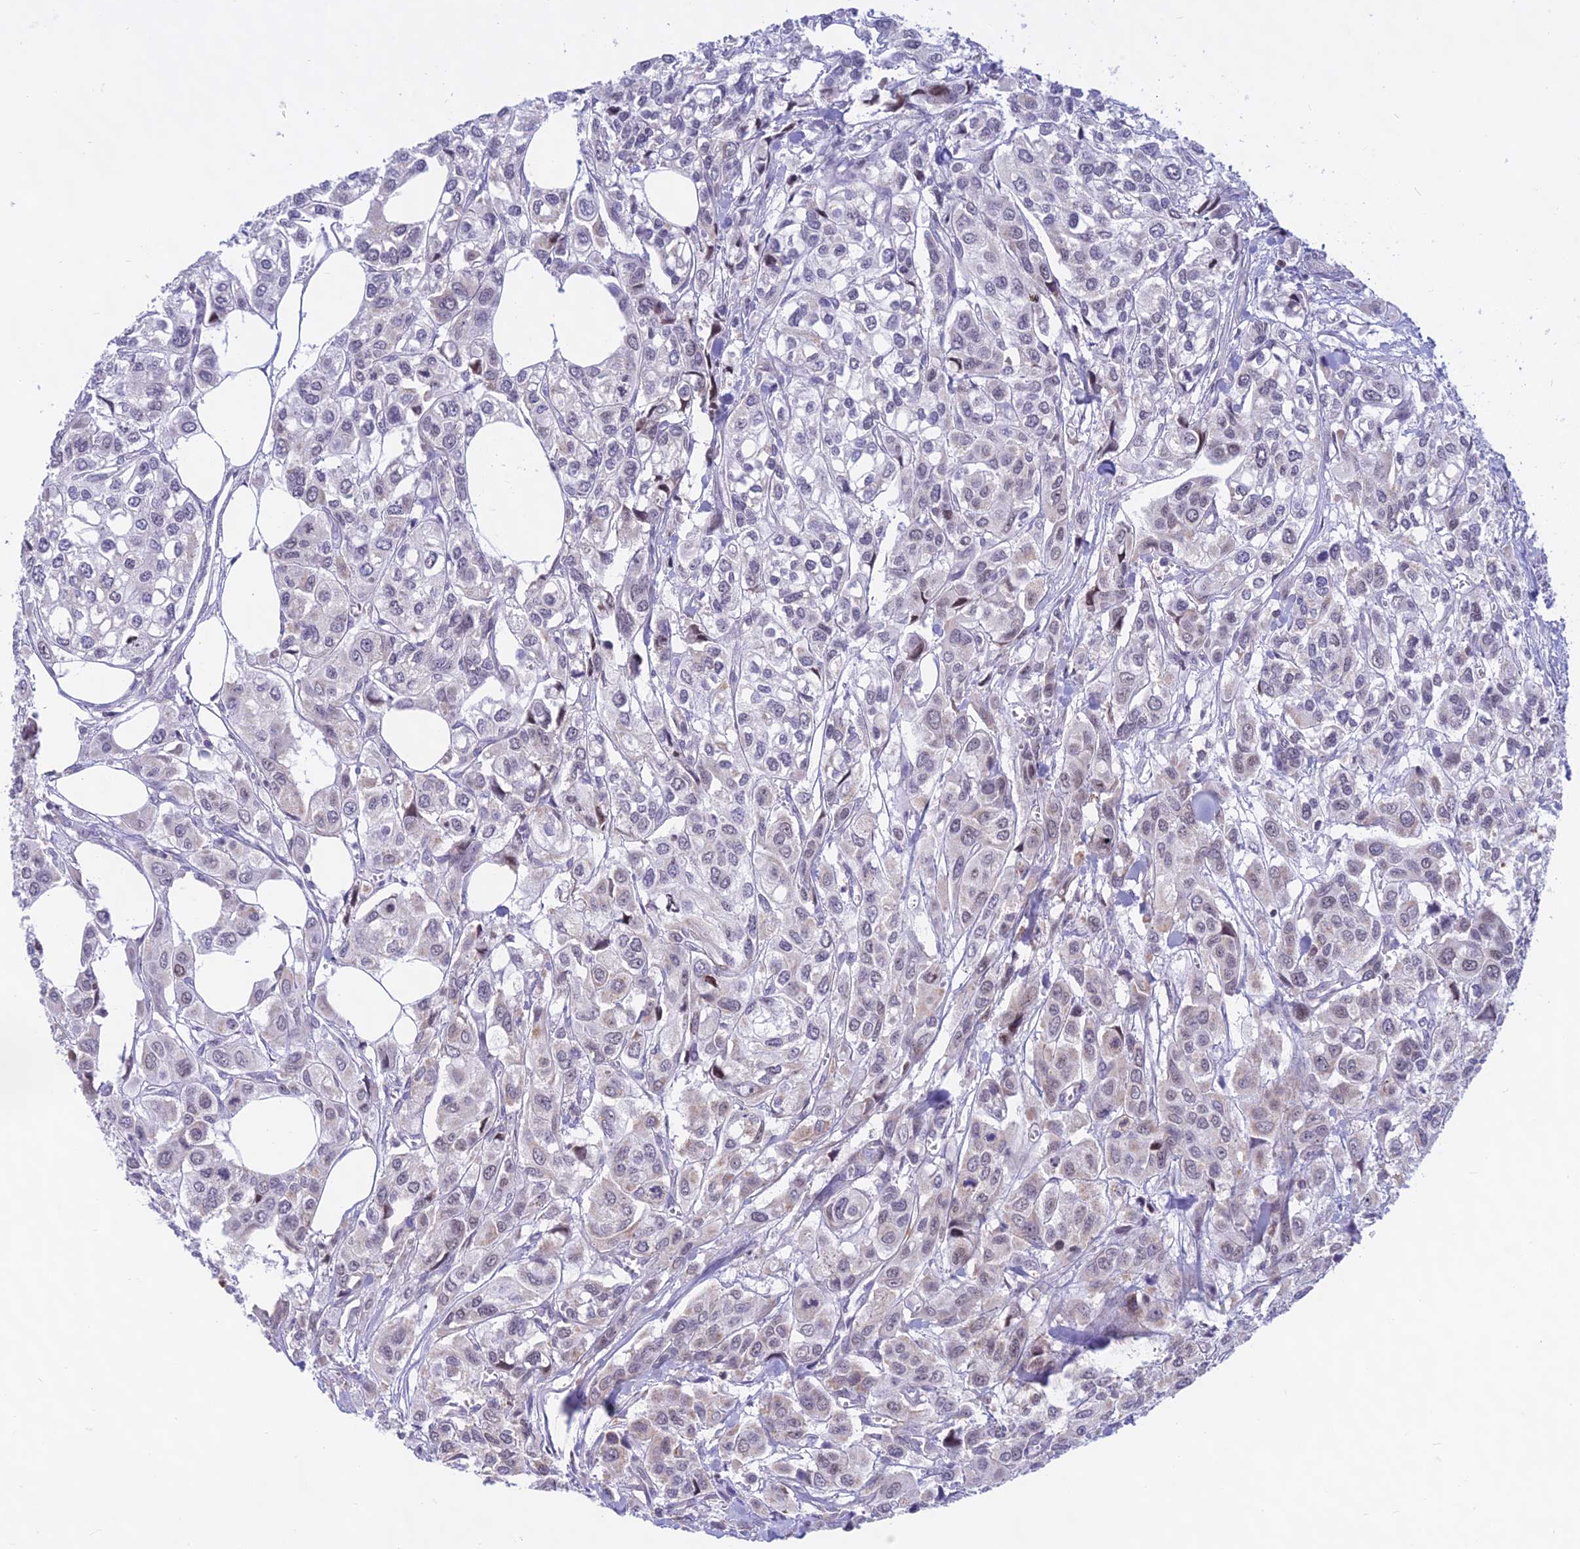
{"staining": {"intensity": "negative", "quantity": "none", "location": "none"}, "tissue": "urothelial cancer", "cell_type": "Tumor cells", "image_type": "cancer", "snomed": [{"axis": "morphology", "description": "Urothelial carcinoma, High grade"}, {"axis": "topography", "description": "Urinary bladder"}], "caption": "IHC micrograph of neoplastic tissue: human urothelial cancer stained with DAB (3,3'-diaminobenzidine) shows no significant protein positivity in tumor cells.", "gene": "KRR1", "patient": {"sex": "male", "age": 67}}